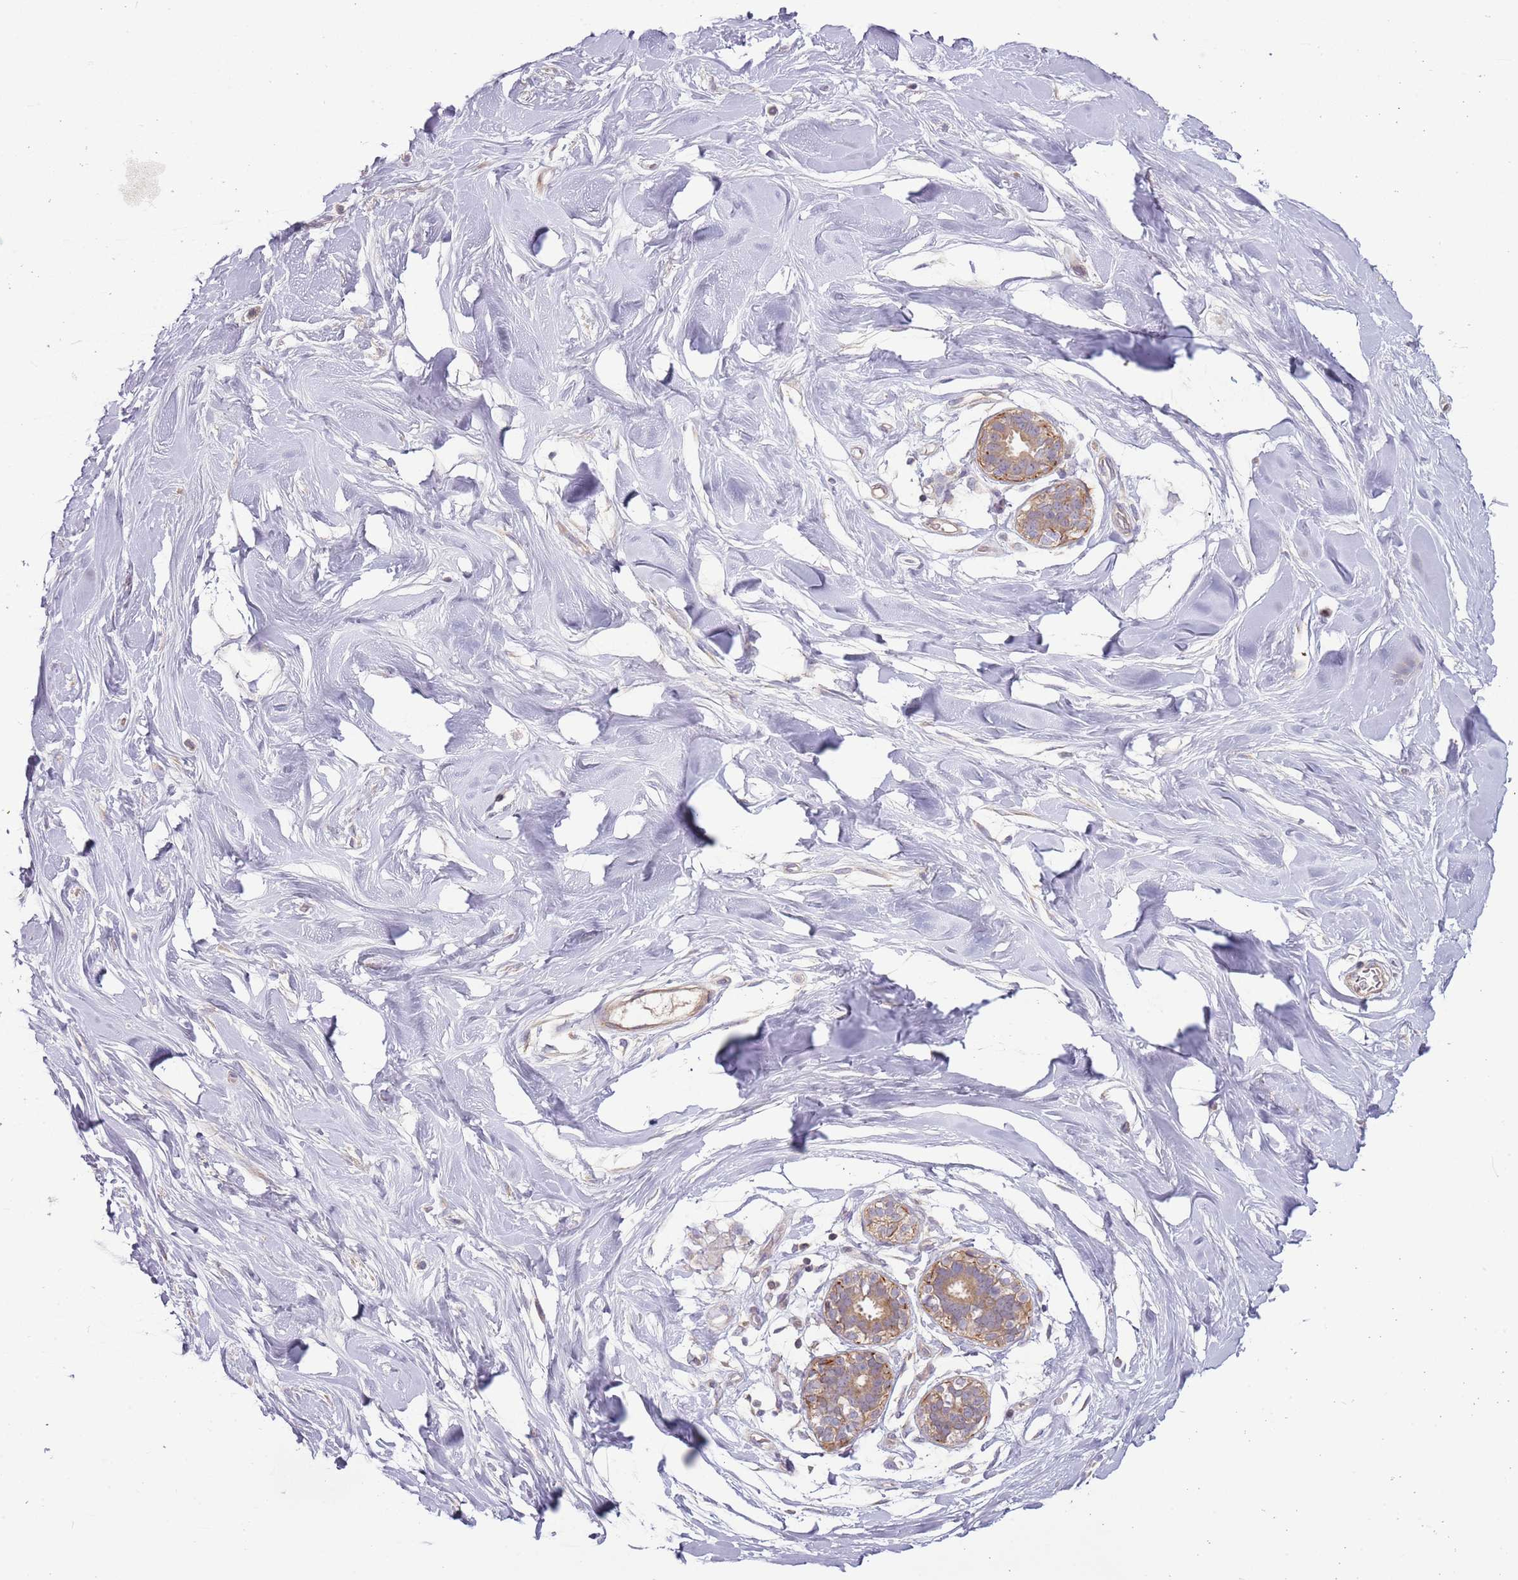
{"staining": {"intensity": "negative", "quantity": "none", "location": "none"}, "tissue": "adipose tissue", "cell_type": "Adipocytes", "image_type": "normal", "snomed": [{"axis": "morphology", "description": "Normal tissue, NOS"}, {"axis": "topography", "description": "Breast"}], "caption": "Human adipose tissue stained for a protein using immunohistochemistry (IHC) reveals no expression in adipocytes.", "gene": "DTD2", "patient": {"sex": "female", "age": 26}}